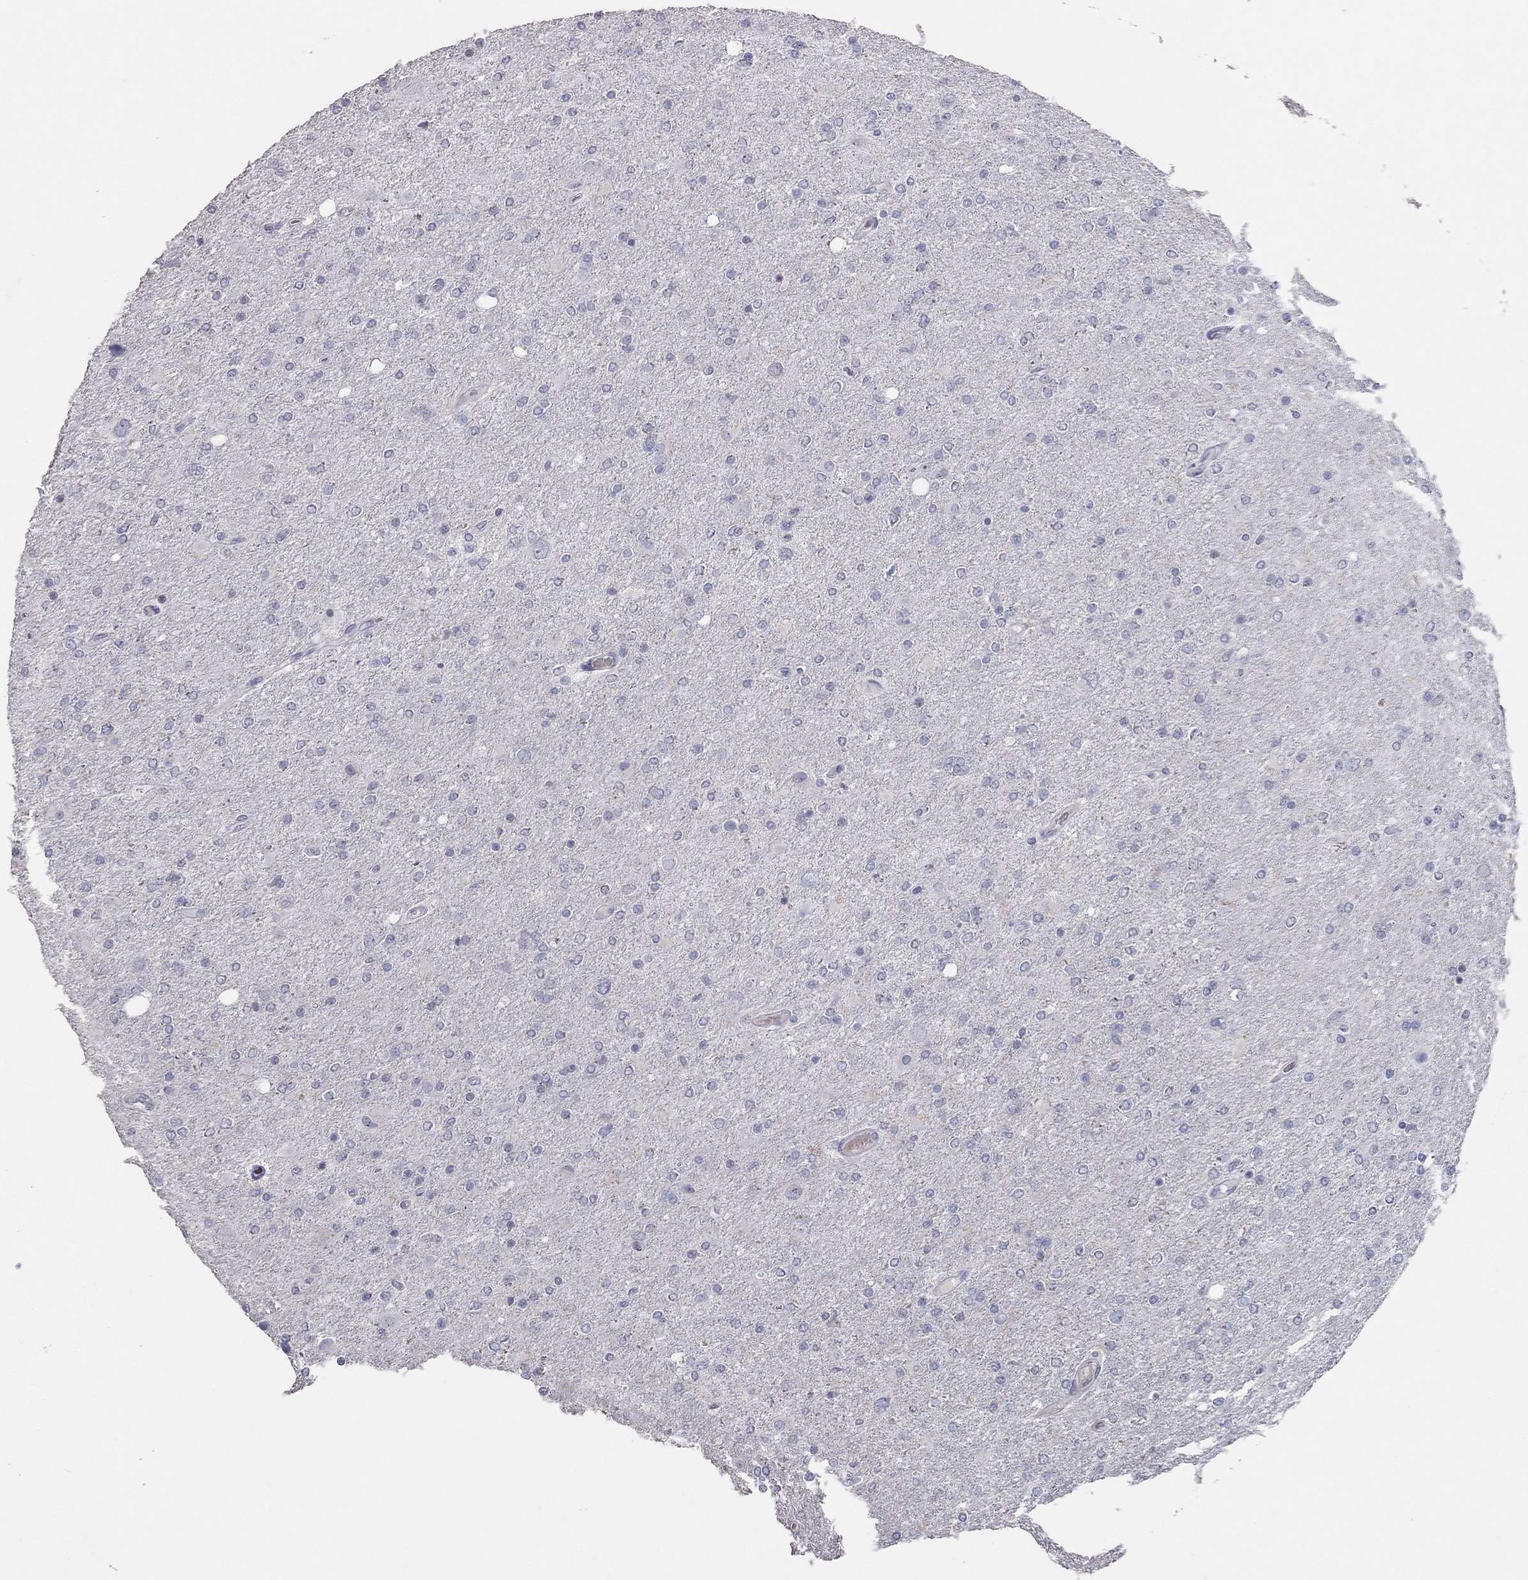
{"staining": {"intensity": "negative", "quantity": "none", "location": "none"}, "tissue": "glioma", "cell_type": "Tumor cells", "image_type": "cancer", "snomed": [{"axis": "morphology", "description": "Glioma, malignant, High grade"}, {"axis": "topography", "description": "Cerebral cortex"}], "caption": "Immunohistochemistry (IHC) of glioma reveals no positivity in tumor cells.", "gene": "TSHB", "patient": {"sex": "male", "age": 70}}